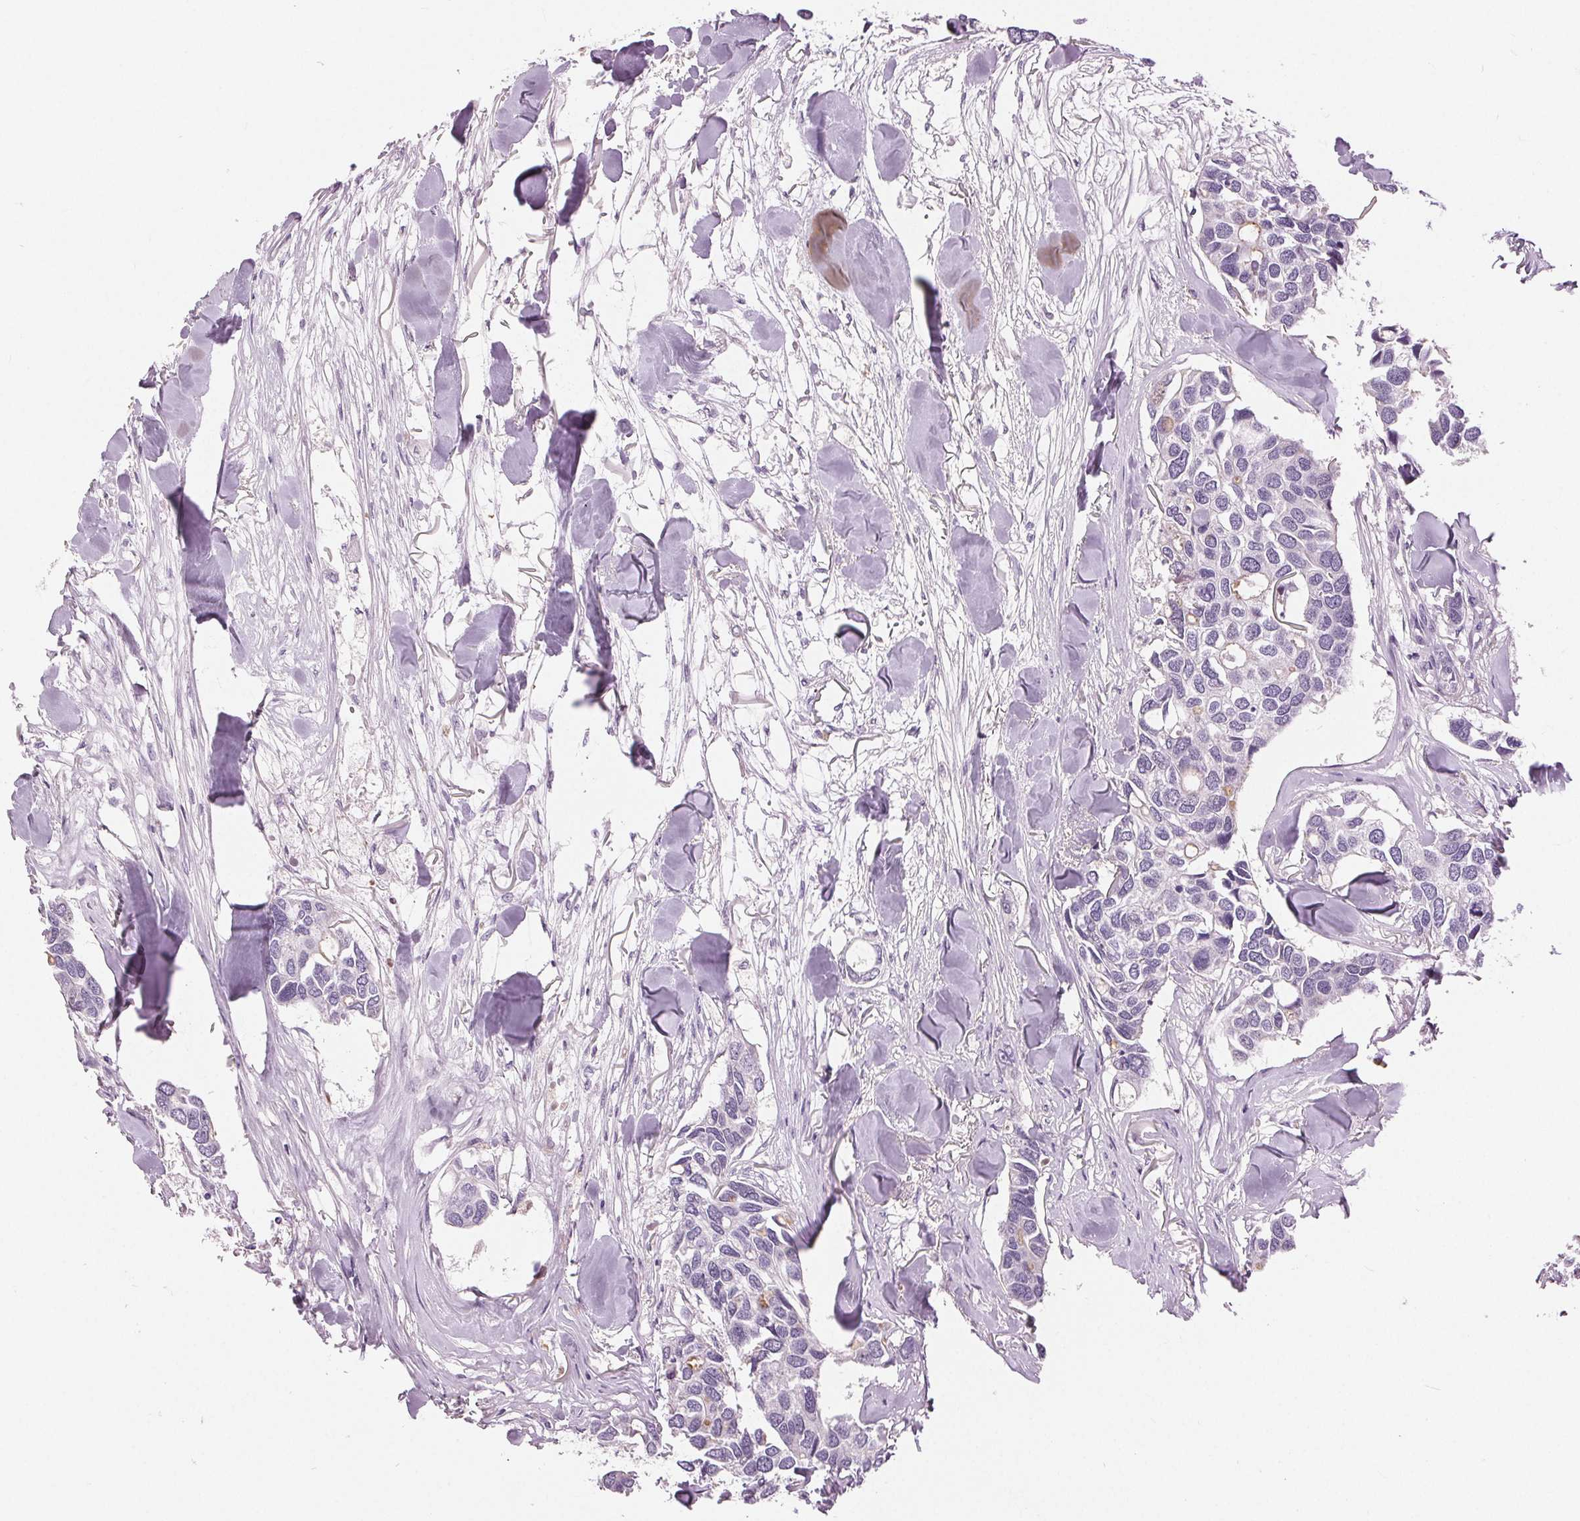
{"staining": {"intensity": "negative", "quantity": "none", "location": "none"}, "tissue": "breast cancer", "cell_type": "Tumor cells", "image_type": "cancer", "snomed": [{"axis": "morphology", "description": "Duct carcinoma"}, {"axis": "topography", "description": "Breast"}], "caption": "This is an immunohistochemistry image of human breast cancer. There is no positivity in tumor cells.", "gene": "MISP", "patient": {"sex": "female", "age": 83}}